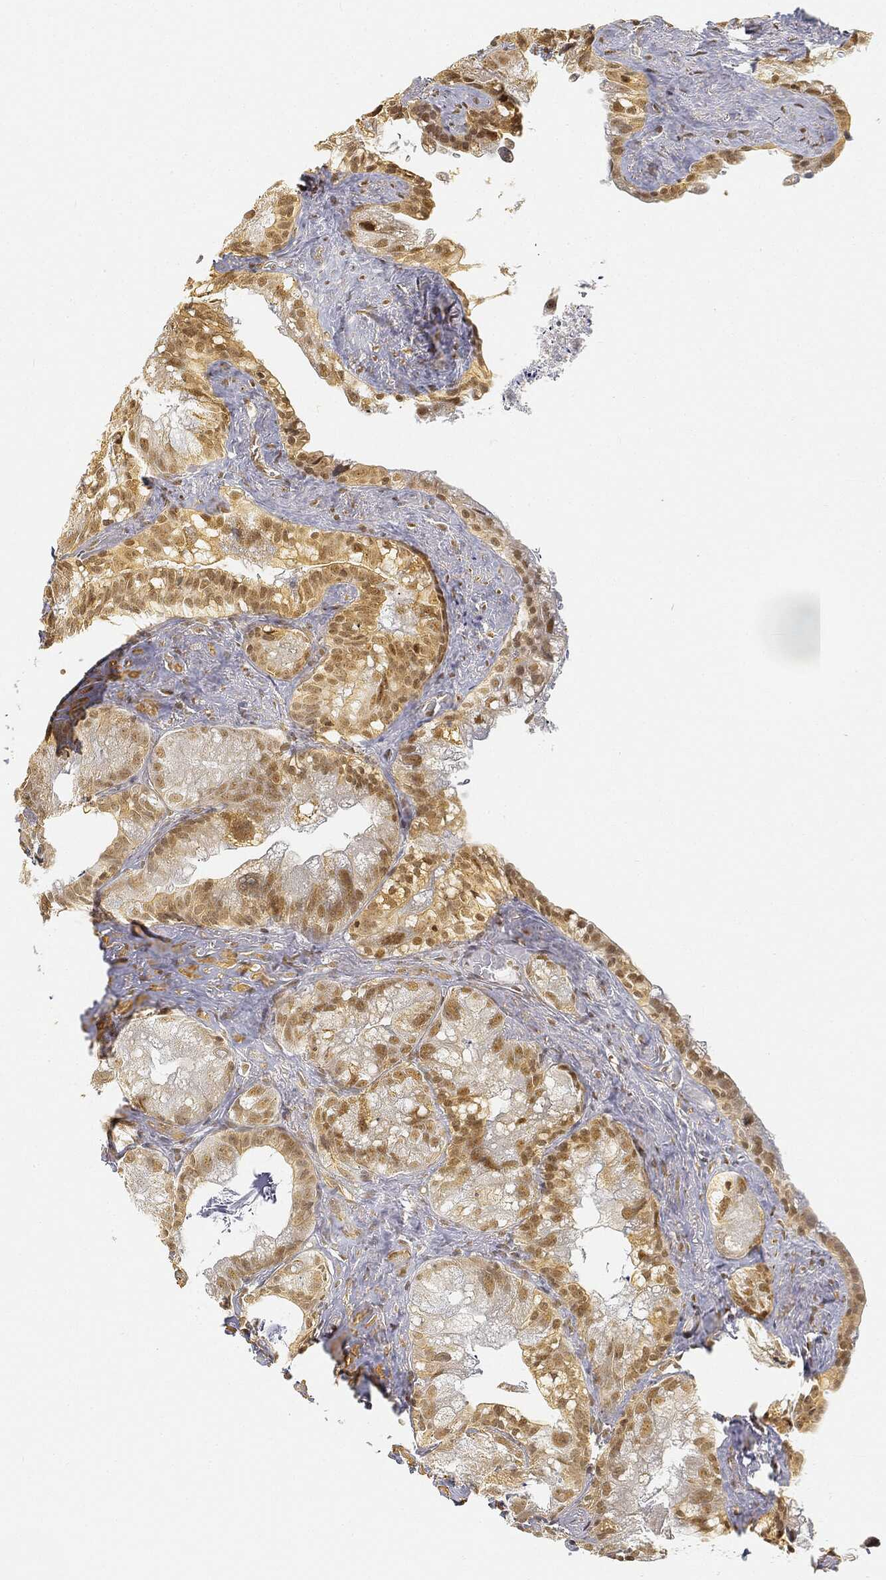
{"staining": {"intensity": "moderate", "quantity": ">75%", "location": "cytoplasmic/membranous,nuclear"}, "tissue": "seminal vesicle", "cell_type": "Glandular cells", "image_type": "normal", "snomed": [{"axis": "morphology", "description": "Normal tissue, NOS"}, {"axis": "topography", "description": "Seminal veicle"}], "caption": "Seminal vesicle stained for a protein demonstrates moderate cytoplasmic/membranous,nuclear positivity in glandular cells. (DAB IHC with brightfield microscopy, high magnification).", "gene": "RSRC2", "patient": {"sex": "male", "age": 72}}